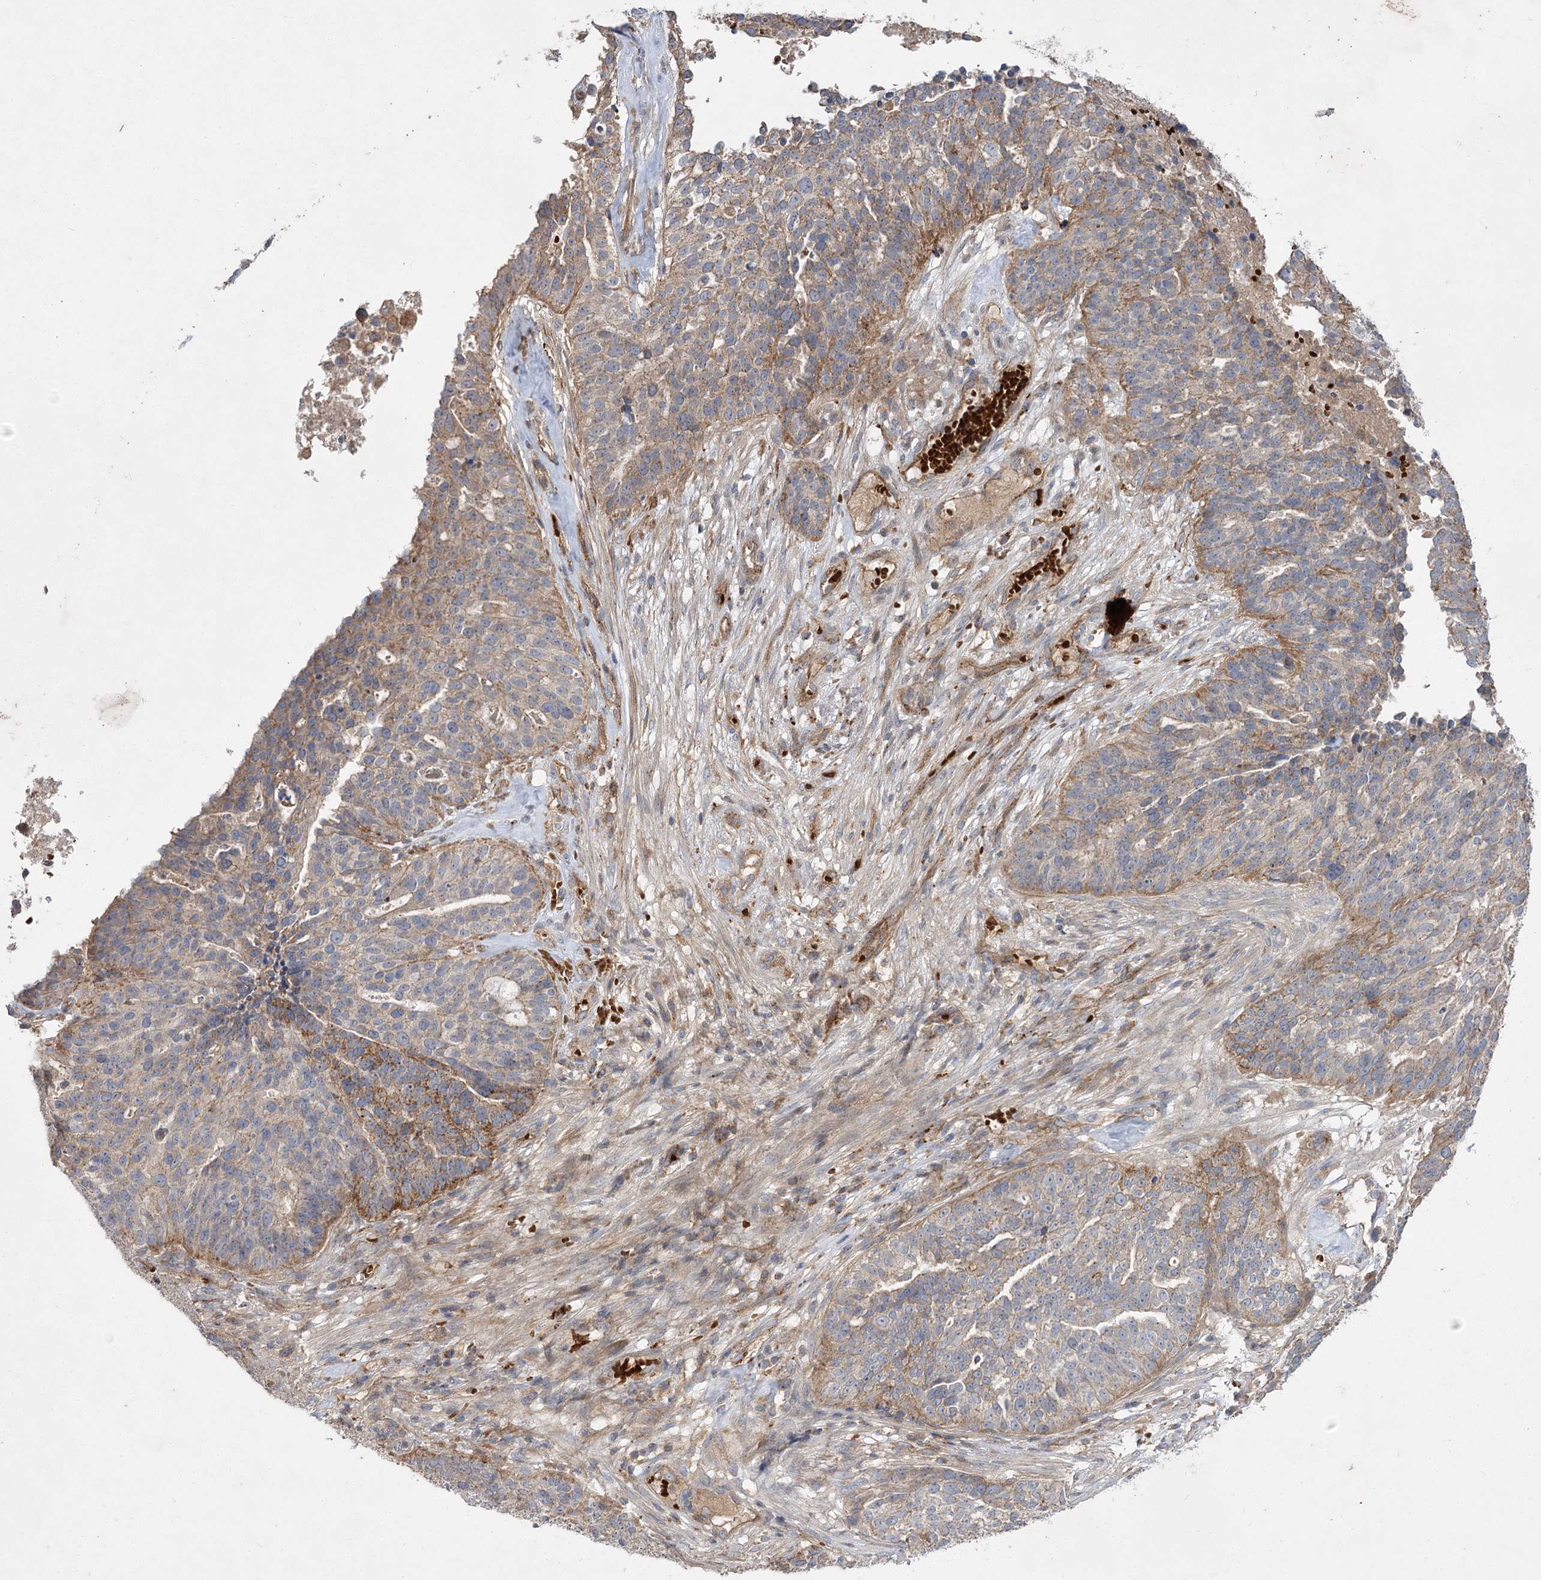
{"staining": {"intensity": "moderate", "quantity": "25%-75%", "location": "cytoplasmic/membranous"}, "tissue": "ovarian cancer", "cell_type": "Tumor cells", "image_type": "cancer", "snomed": [{"axis": "morphology", "description": "Cystadenocarcinoma, serous, NOS"}, {"axis": "topography", "description": "Ovary"}], "caption": "Ovarian serous cystadenocarcinoma was stained to show a protein in brown. There is medium levels of moderate cytoplasmic/membranous positivity in approximately 25%-75% of tumor cells. The staining was performed using DAB (3,3'-diaminobenzidine) to visualize the protein expression in brown, while the nuclei were stained in blue with hematoxylin (Magnification: 20x).", "gene": "KIAA0825", "patient": {"sex": "female", "age": 59}}